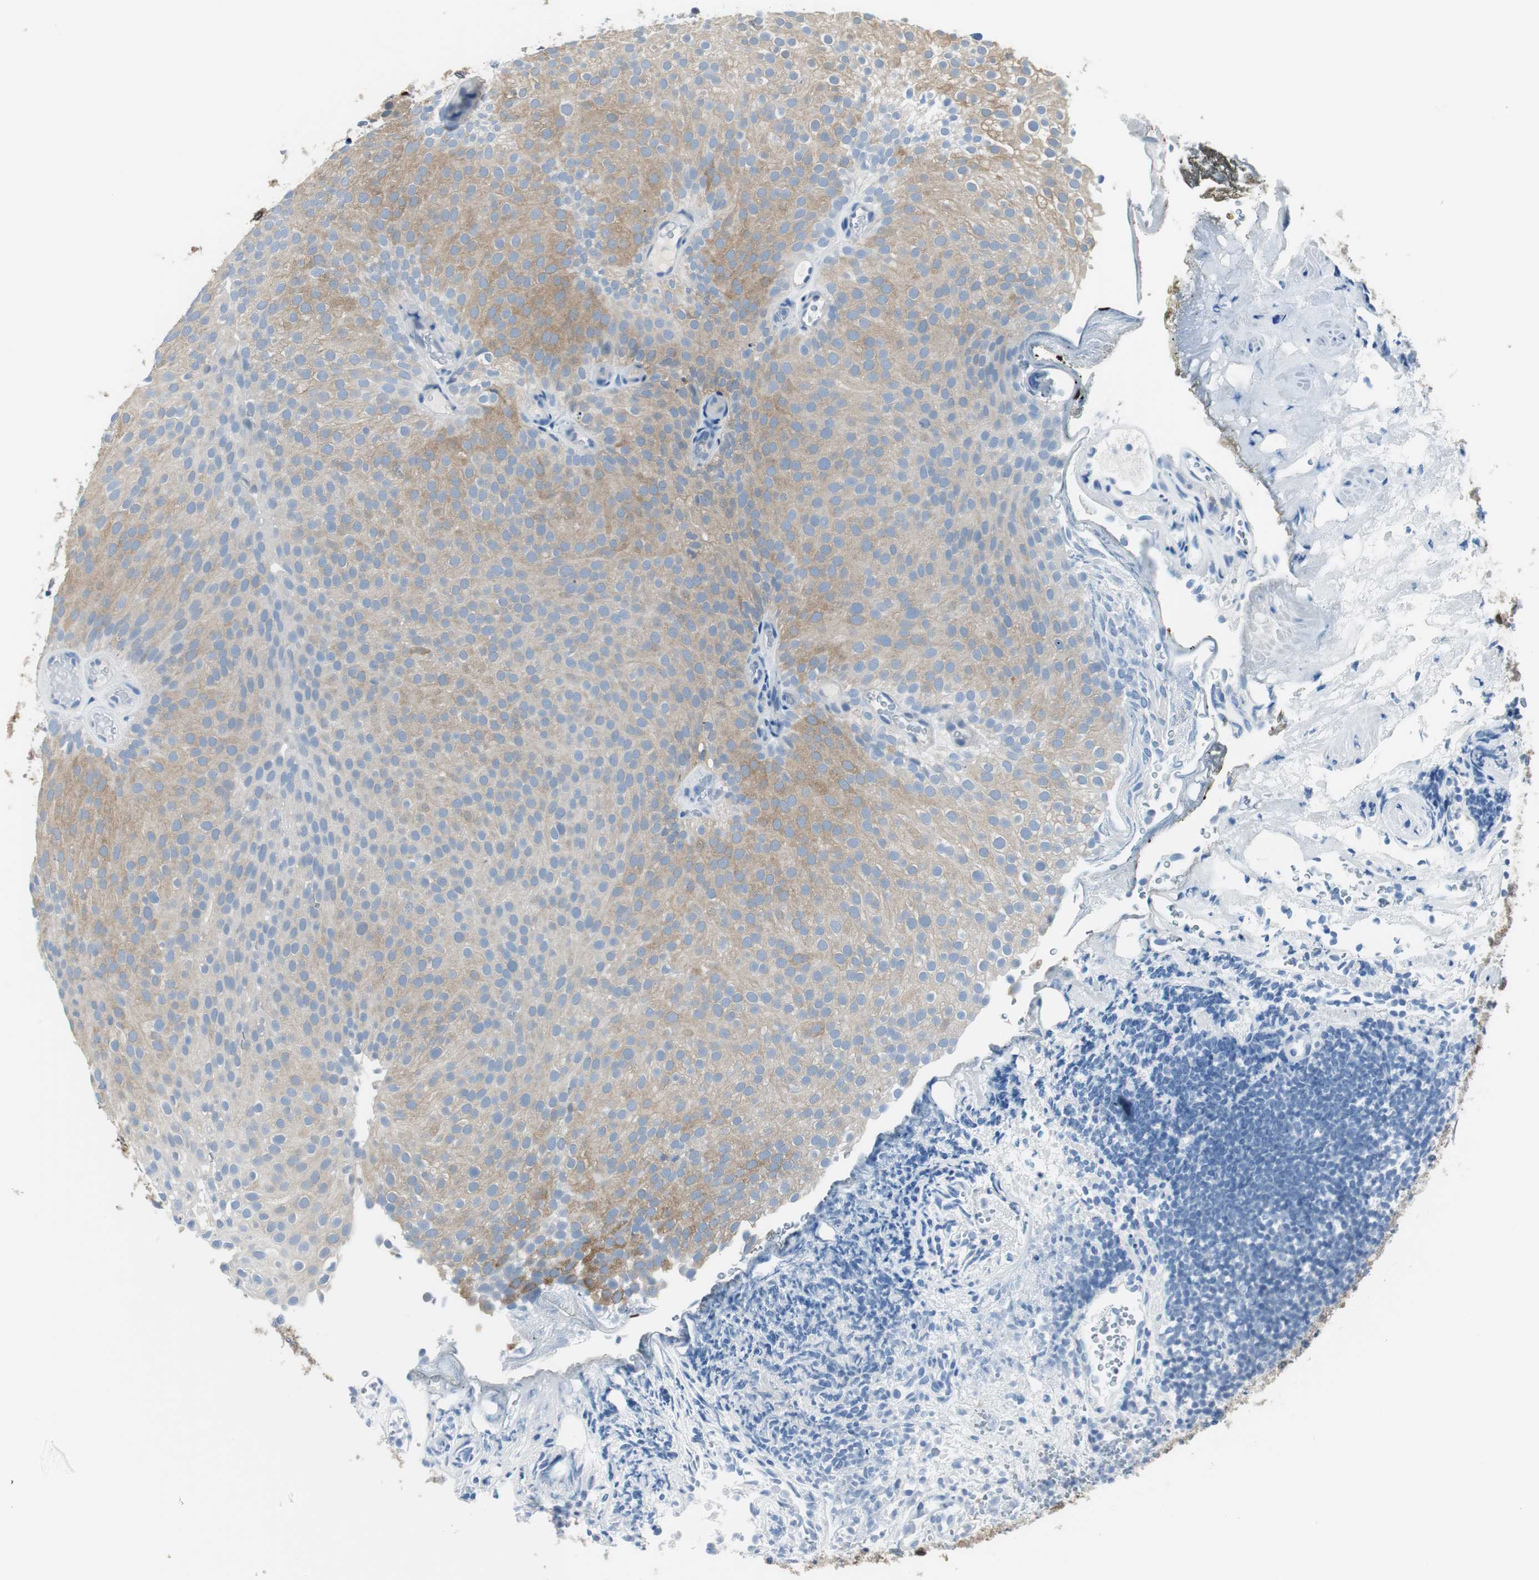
{"staining": {"intensity": "moderate", "quantity": ">75%", "location": "cytoplasmic/membranous"}, "tissue": "urothelial cancer", "cell_type": "Tumor cells", "image_type": "cancer", "snomed": [{"axis": "morphology", "description": "Urothelial carcinoma, Low grade"}, {"axis": "topography", "description": "Urinary bladder"}], "caption": "A histopathology image showing moderate cytoplasmic/membranous positivity in about >75% of tumor cells in urothelial cancer, as visualized by brown immunohistochemical staining.", "gene": "FBP1", "patient": {"sex": "male", "age": 78}}